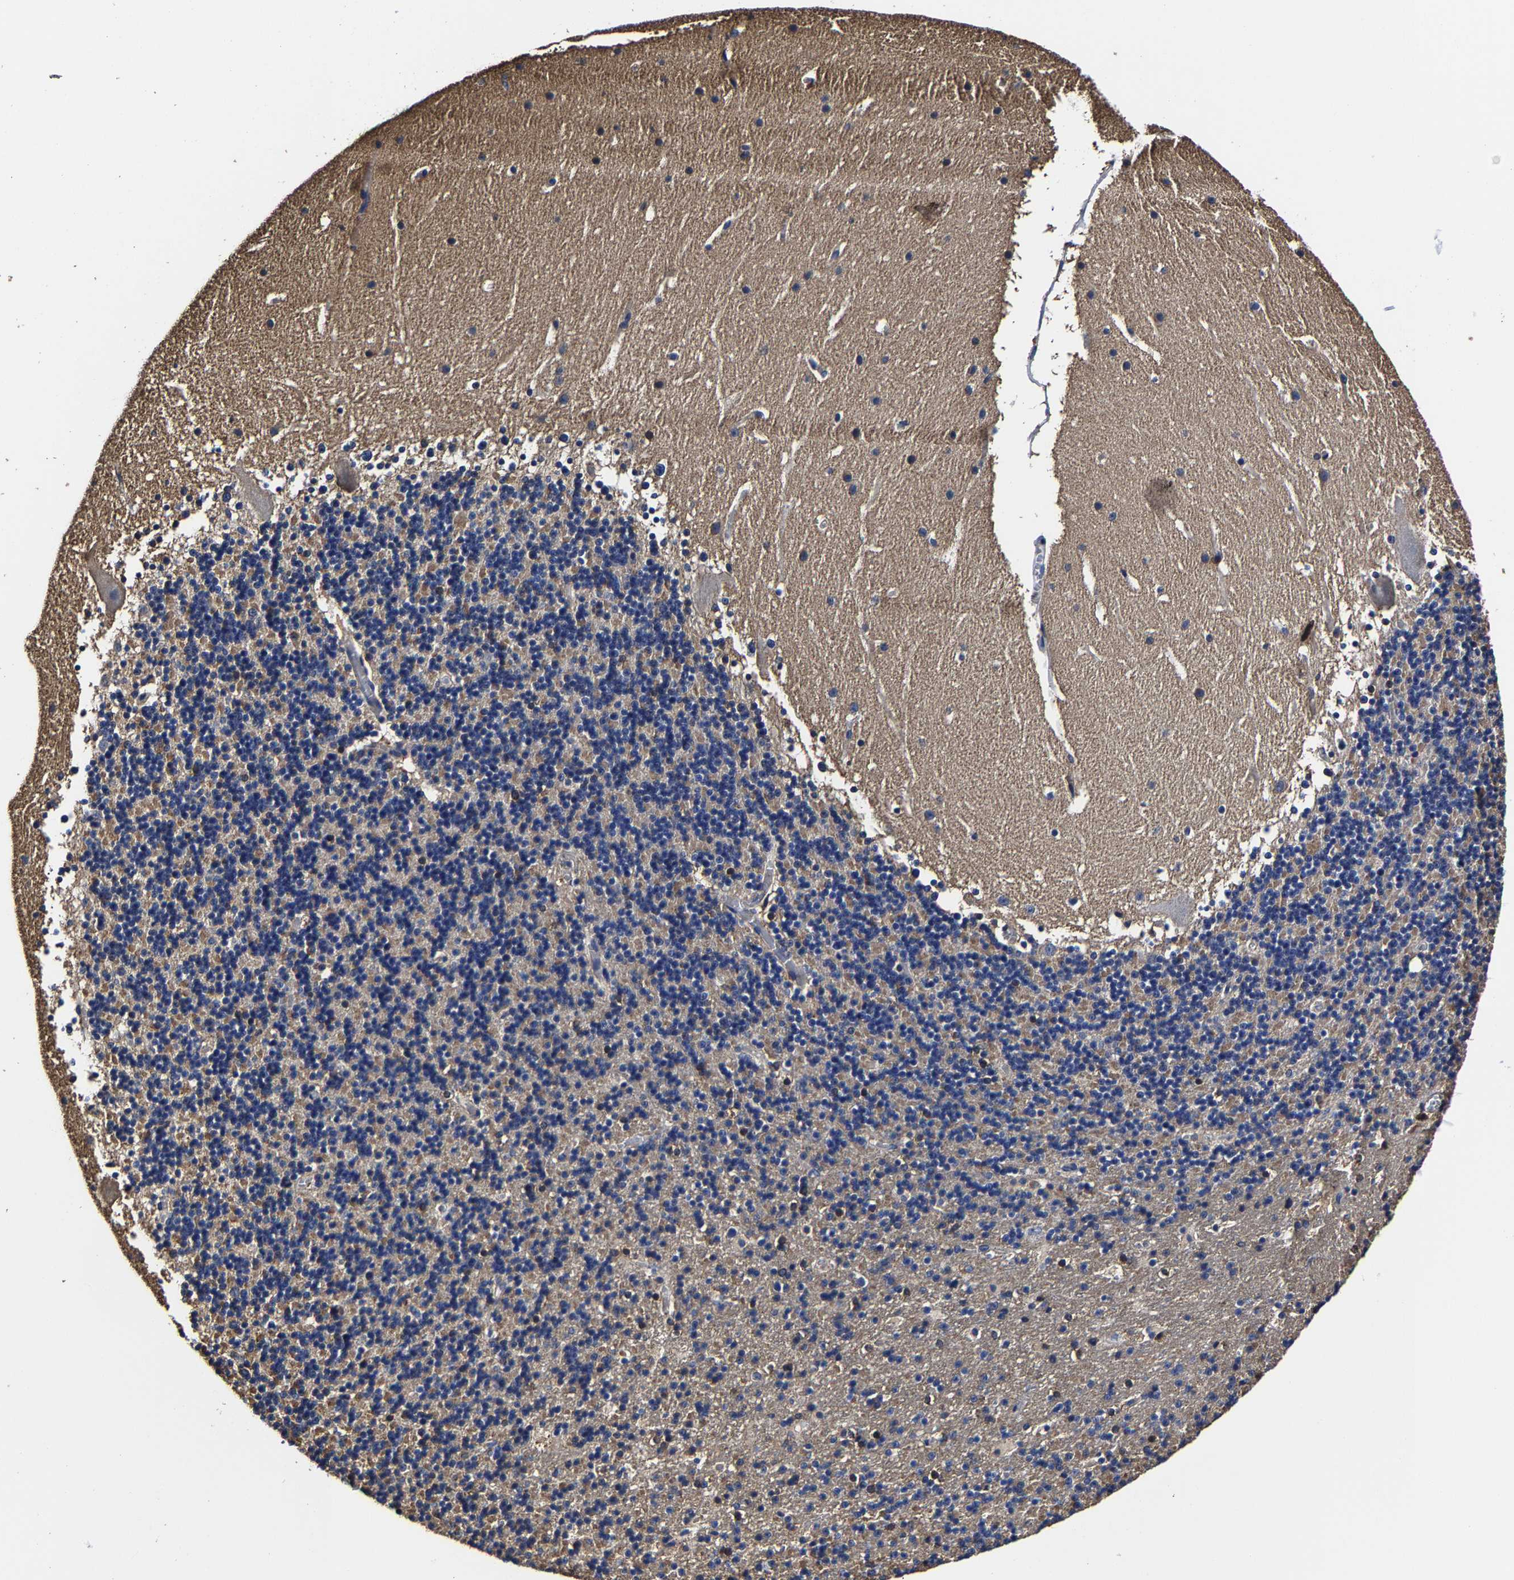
{"staining": {"intensity": "weak", "quantity": "<25%", "location": "cytoplasmic/membranous"}, "tissue": "cerebellum", "cell_type": "Cells in granular layer", "image_type": "normal", "snomed": [{"axis": "morphology", "description": "Normal tissue, NOS"}, {"axis": "topography", "description": "Cerebellum"}], "caption": "A histopathology image of cerebellum stained for a protein demonstrates no brown staining in cells in granular layer.", "gene": "SSH3", "patient": {"sex": "male", "age": 45}}